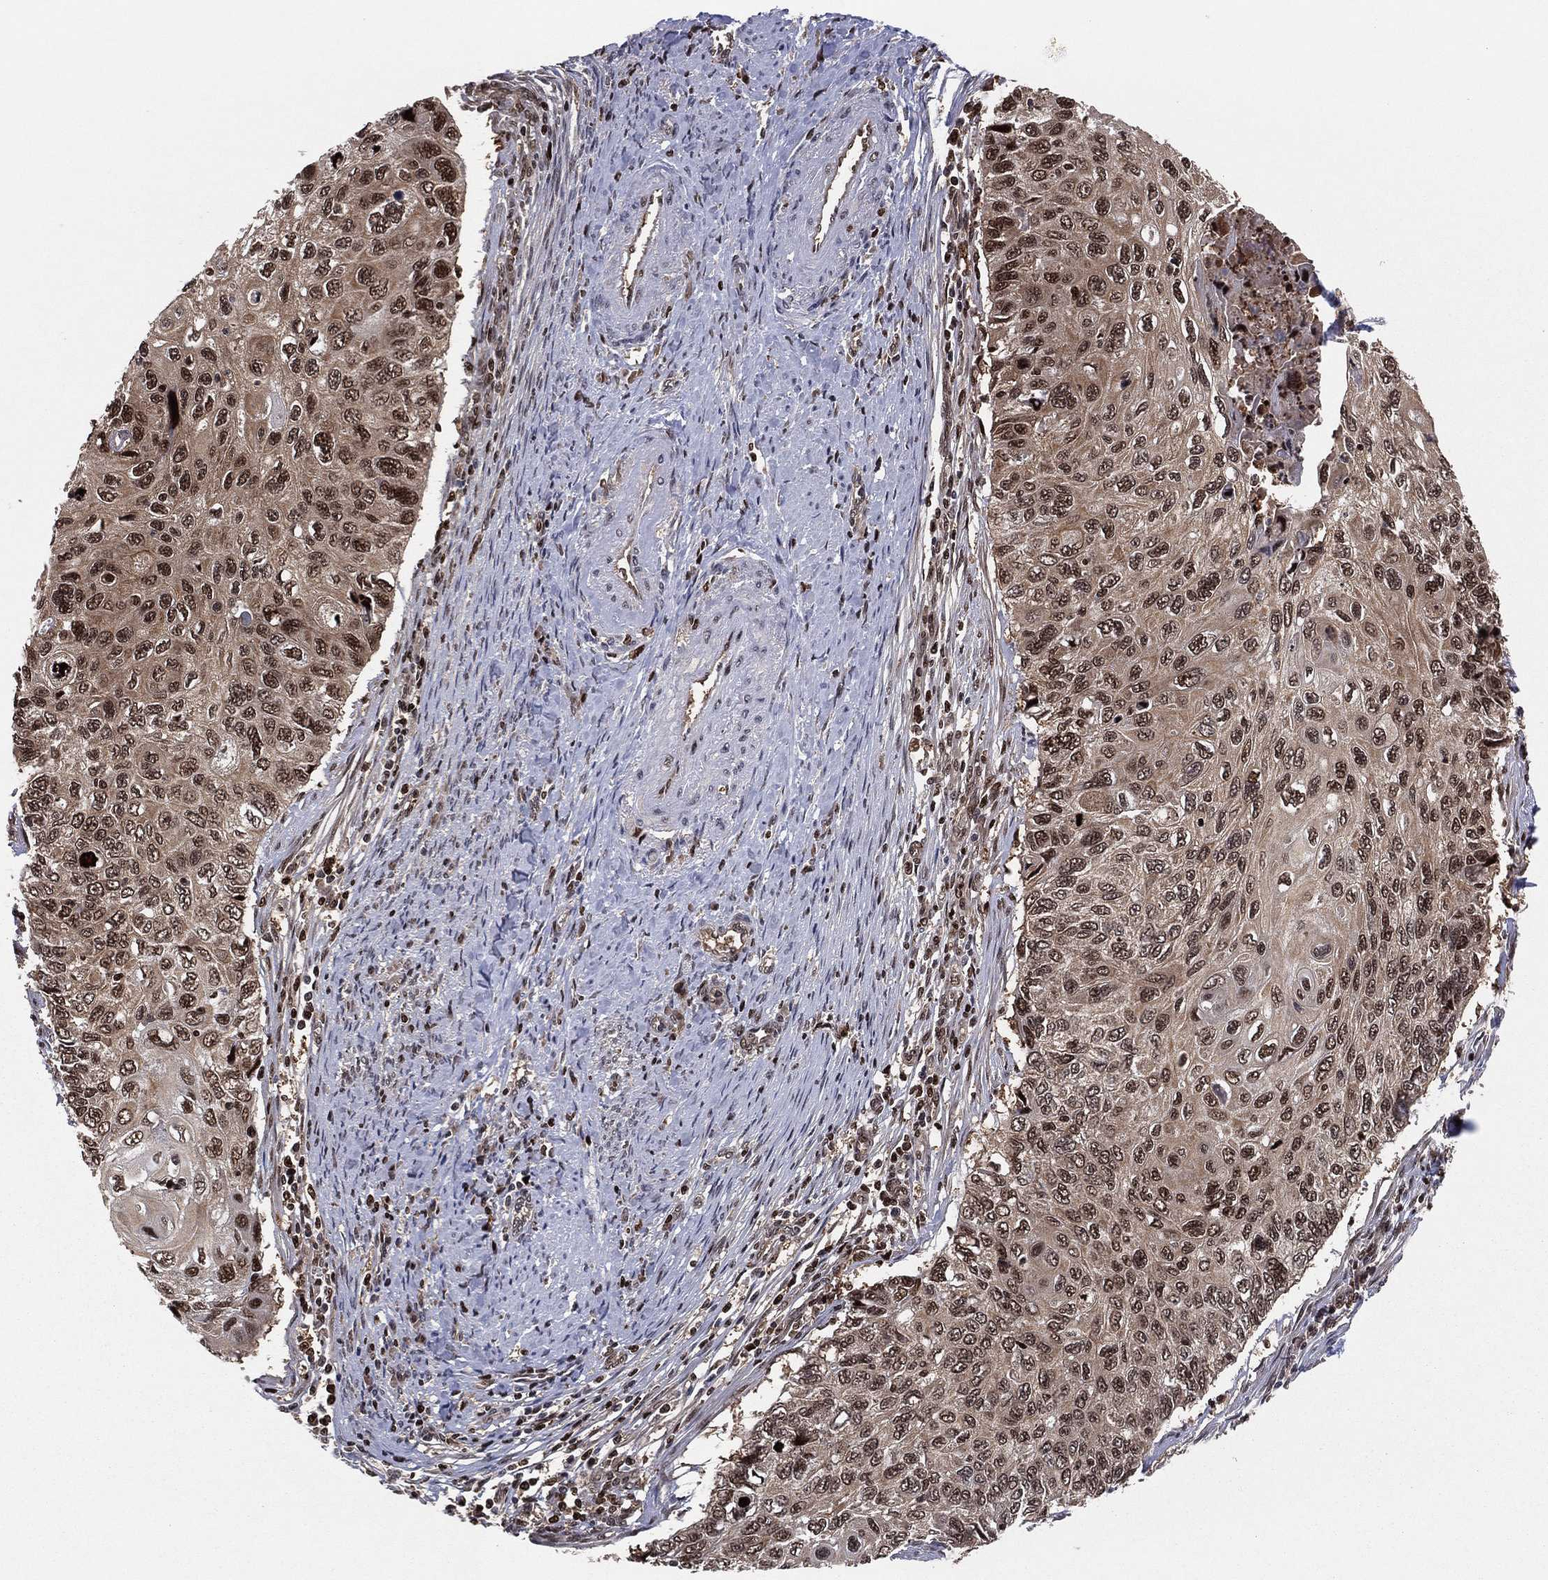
{"staining": {"intensity": "strong", "quantity": ">75%", "location": "cytoplasmic/membranous,nuclear"}, "tissue": "cervical cancer", "cell_type": "Tumor cells", "image_type": "cancer", "snomed": [{"axis": "morphology", "description": "Squamous cell carcinoma, NOS"}, {"axis": "topography", "description": "Cervix"}], "caption": "Immunohistochemistry (IHC) histopathology image of neoplastic tissue: squamous cell carcinoma (cervical) stained using immunohistochemistry demonstrates high levels of strong protein expression localized specifically in the cytoplasmic/membranous and nuclear of tumor cells, appearing as a cytoplasmic/membranous and nuclear brown color.", "gene": "PSMA1", "patient": {"sex": "female", "age": 70}}